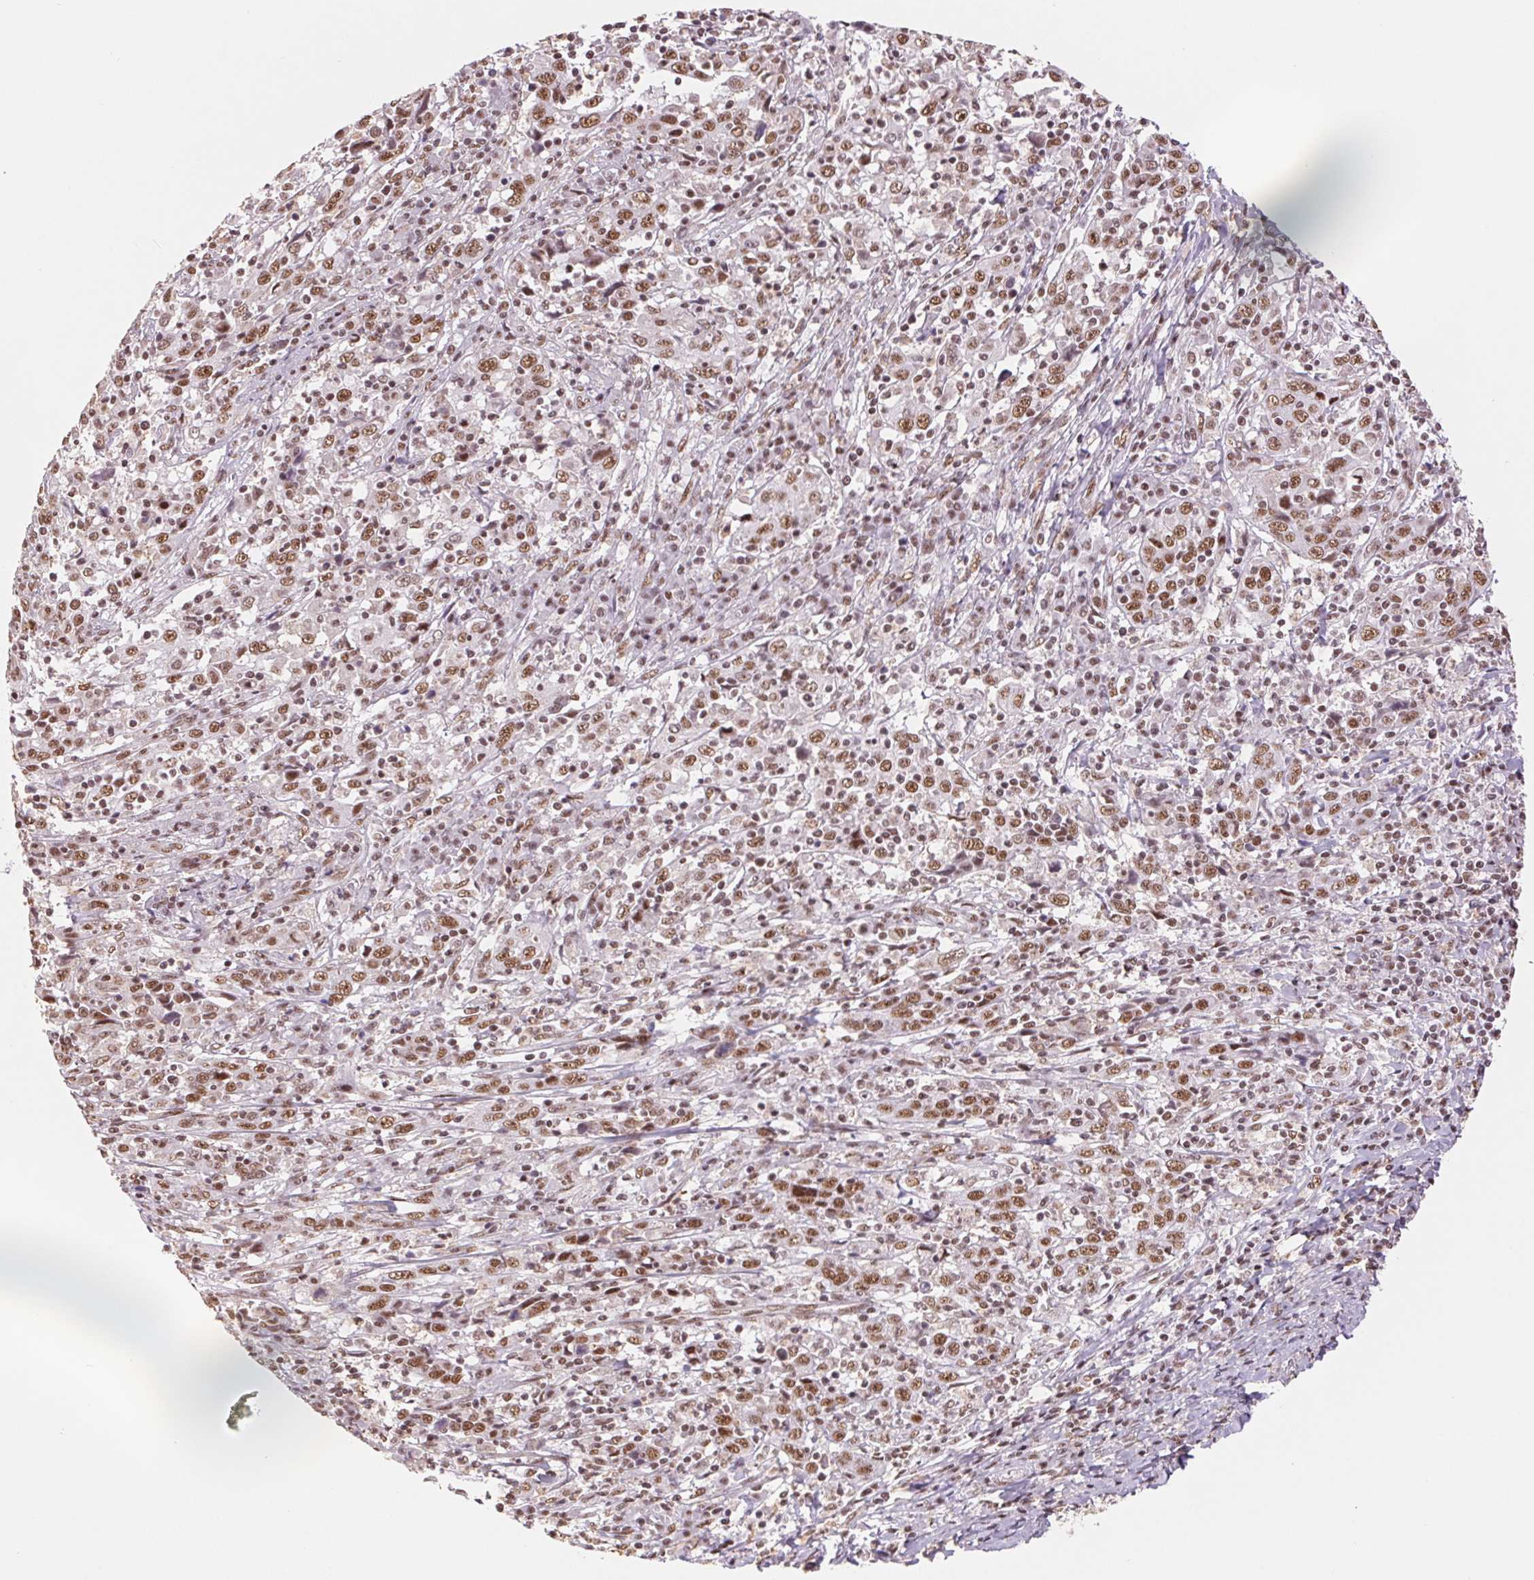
{"staining": {"intensity": "moderate", "quantity": ">75%", "location": "nuclear"}, "tissue": "cervical cancer", "cell_type": "Tumor cells", "image_type": "cancer", "snomed": [{"axis": "morphology", "description": "Squamous cell carcinoma, NOS"}, {"axis": "topography", "description": "Cervix"}], "caption": "IHC histopathology image of cervical cancer stained for a protein (brown), which shows medium levels of moderate nuclear positivity in approximately >75% of tumor cells.", "gene": "SREK1", "patient": {"sex": "female", "age": 46}}